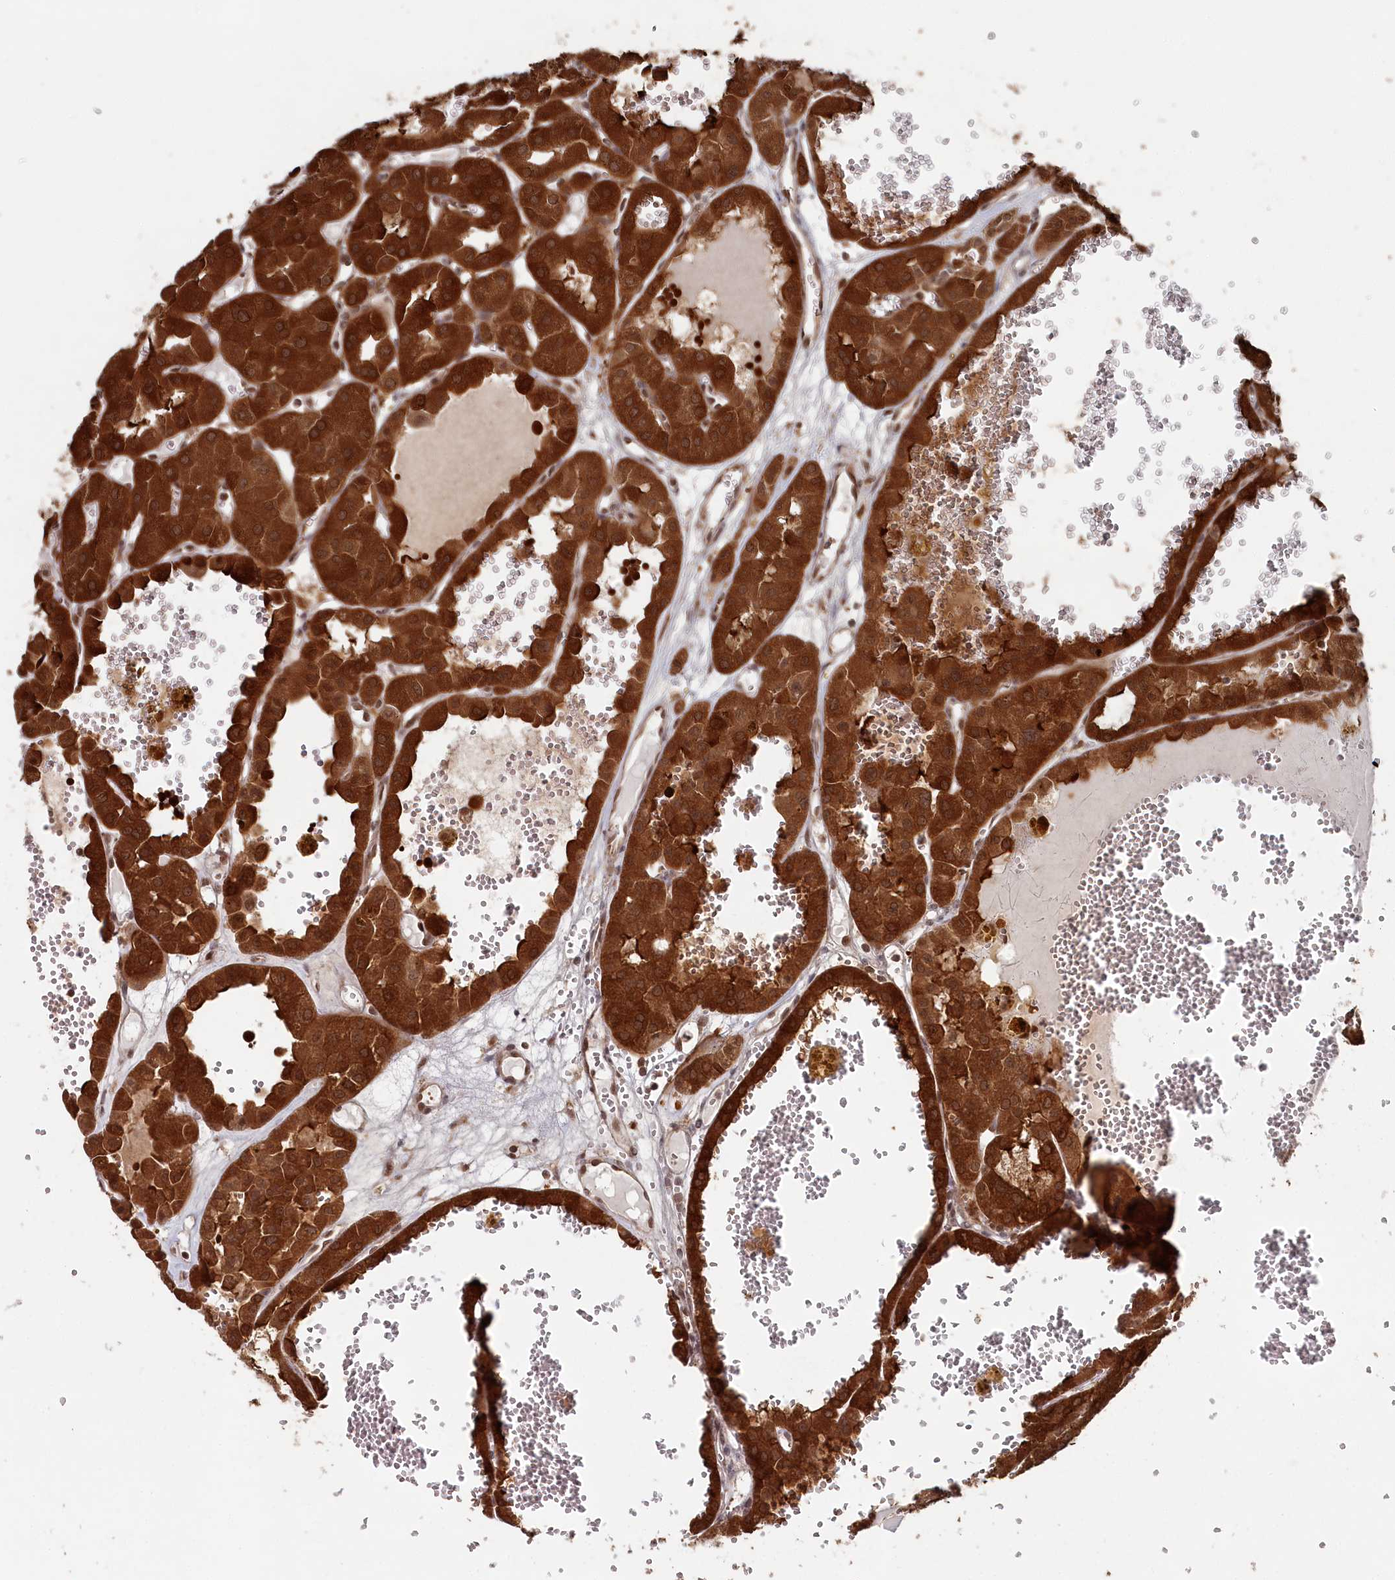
{"staining": {"intensity": "strong", "quantity": ">75%", "location": "cytoplasmic/membranous"}, "tissue": "renal cancer", "cell_type": "Tumor cells", "image_type": "cancer", "snomed": [{"axis": "morphology", "description": "Carcinoma, NOS"}, {"axis": "topography", "description": "Kidney"}], "caption": "The immunohistochemical stain labels strong cytoplasmic/membranous positivity in tumor cells of carcinoma (renal) tissue. (DAB = brown stain, brightfield microscopy at high magnification).", "gene": "WAPL", "patient": {"sex": "female", "age": 75}}